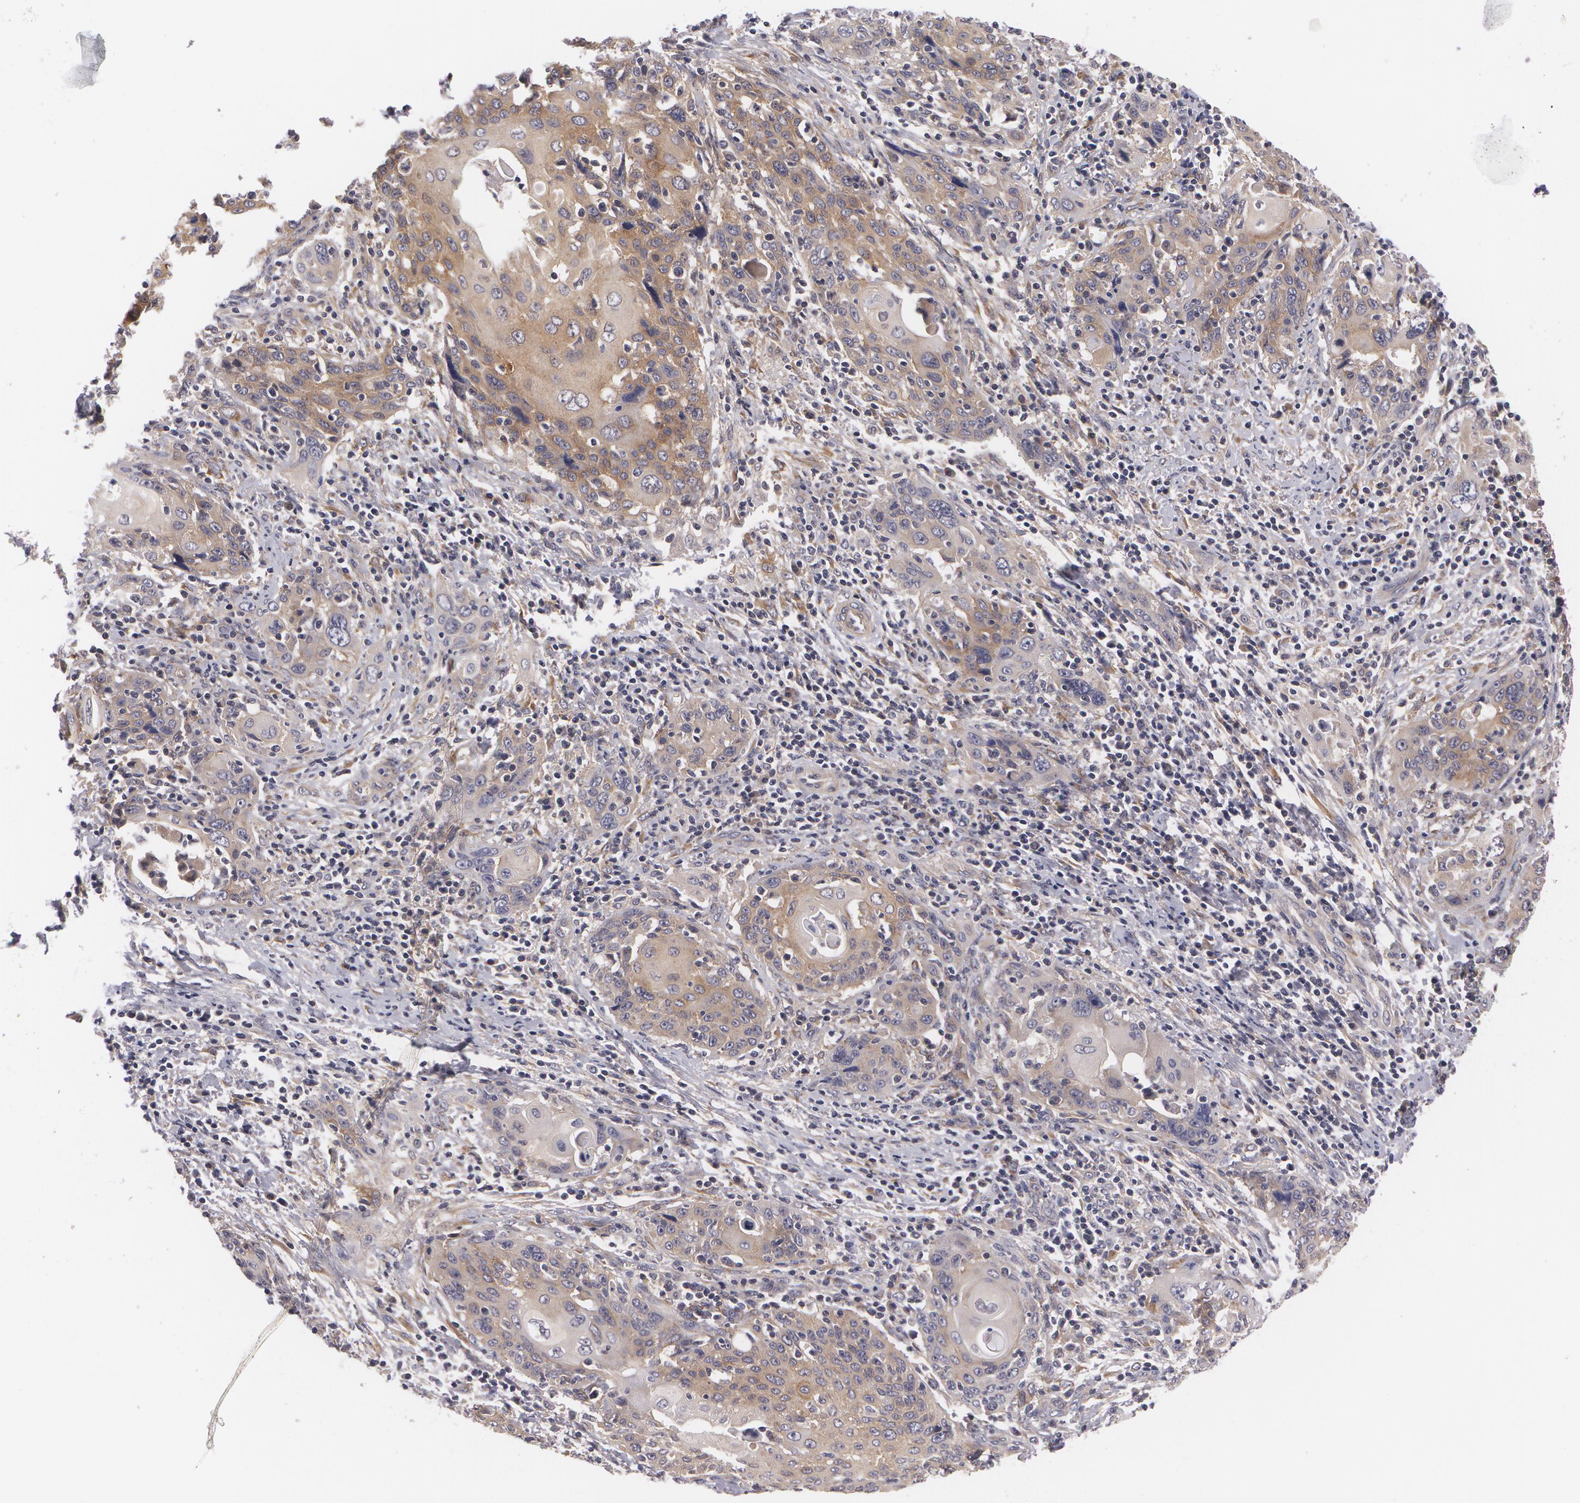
{"staining": {"intensity": "moderate", "quantity": "25%-75%", "location": "cytoplasmic/membranous"}, "tissue": "cervical cancer", "cell_type": "Tumor cells", "image_type": "cancer", "snomed": [{"axis": "morphology", "description": "Squamous cell carcinoma, NOS"}, {"axis": "topography", "description": "Cervix"}], "caption": "A histopathology image of cervical squamous cell carcinoma stained for a protein shows moderate cytoplasmic/membranous brown staining in tumor cells.", "gene": "CASK", "patient": {"sex": "female", "age": 54}}